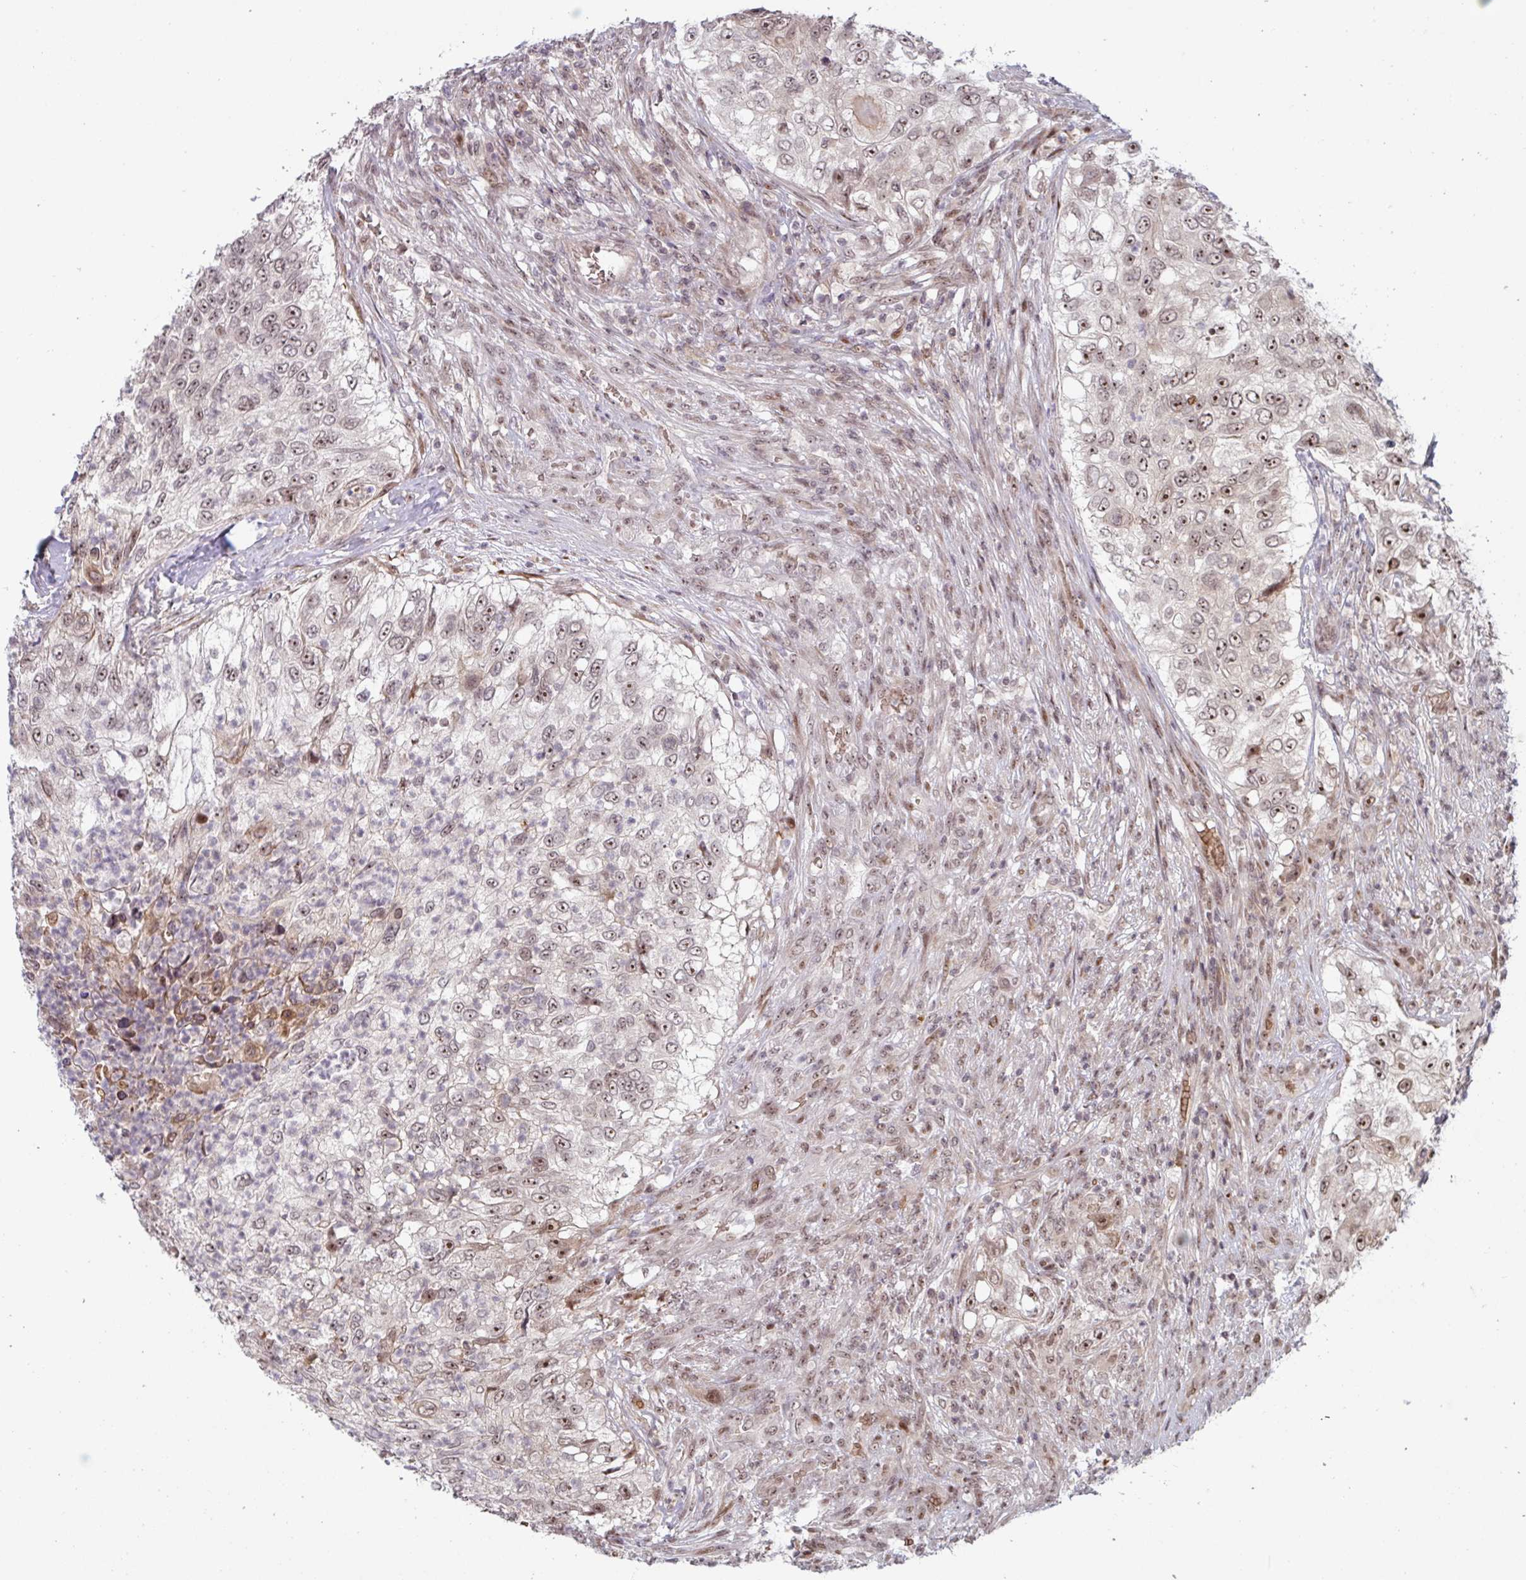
{"staining": {"intensity": "moderate", "quantity": "25%-75%", "location": "nuclear"}, "tissue": "urothelial cancer", "cell_type": "Tumor cells", "image_type": "cancer", "snomed": [{"axis": "morphology", "description": "Urothelial carcinoma, High grade"}, {"axis": "topography", "description": "Urinary bladder"}], "caption": "Immunohistochemical staining of human urothelial carcinoma (high-grade) reveals medium levels of moderate nuclear protein expression in about 25%-75% of tumor cells. The staining was performed using DAB (3,3'-diaminobenzidine), with brown indicating positive protein expression. Nuclei are stained blue with hematoxylin.", "gene": "NLRP13", "patient": {"sex": "female", "age": 60}}